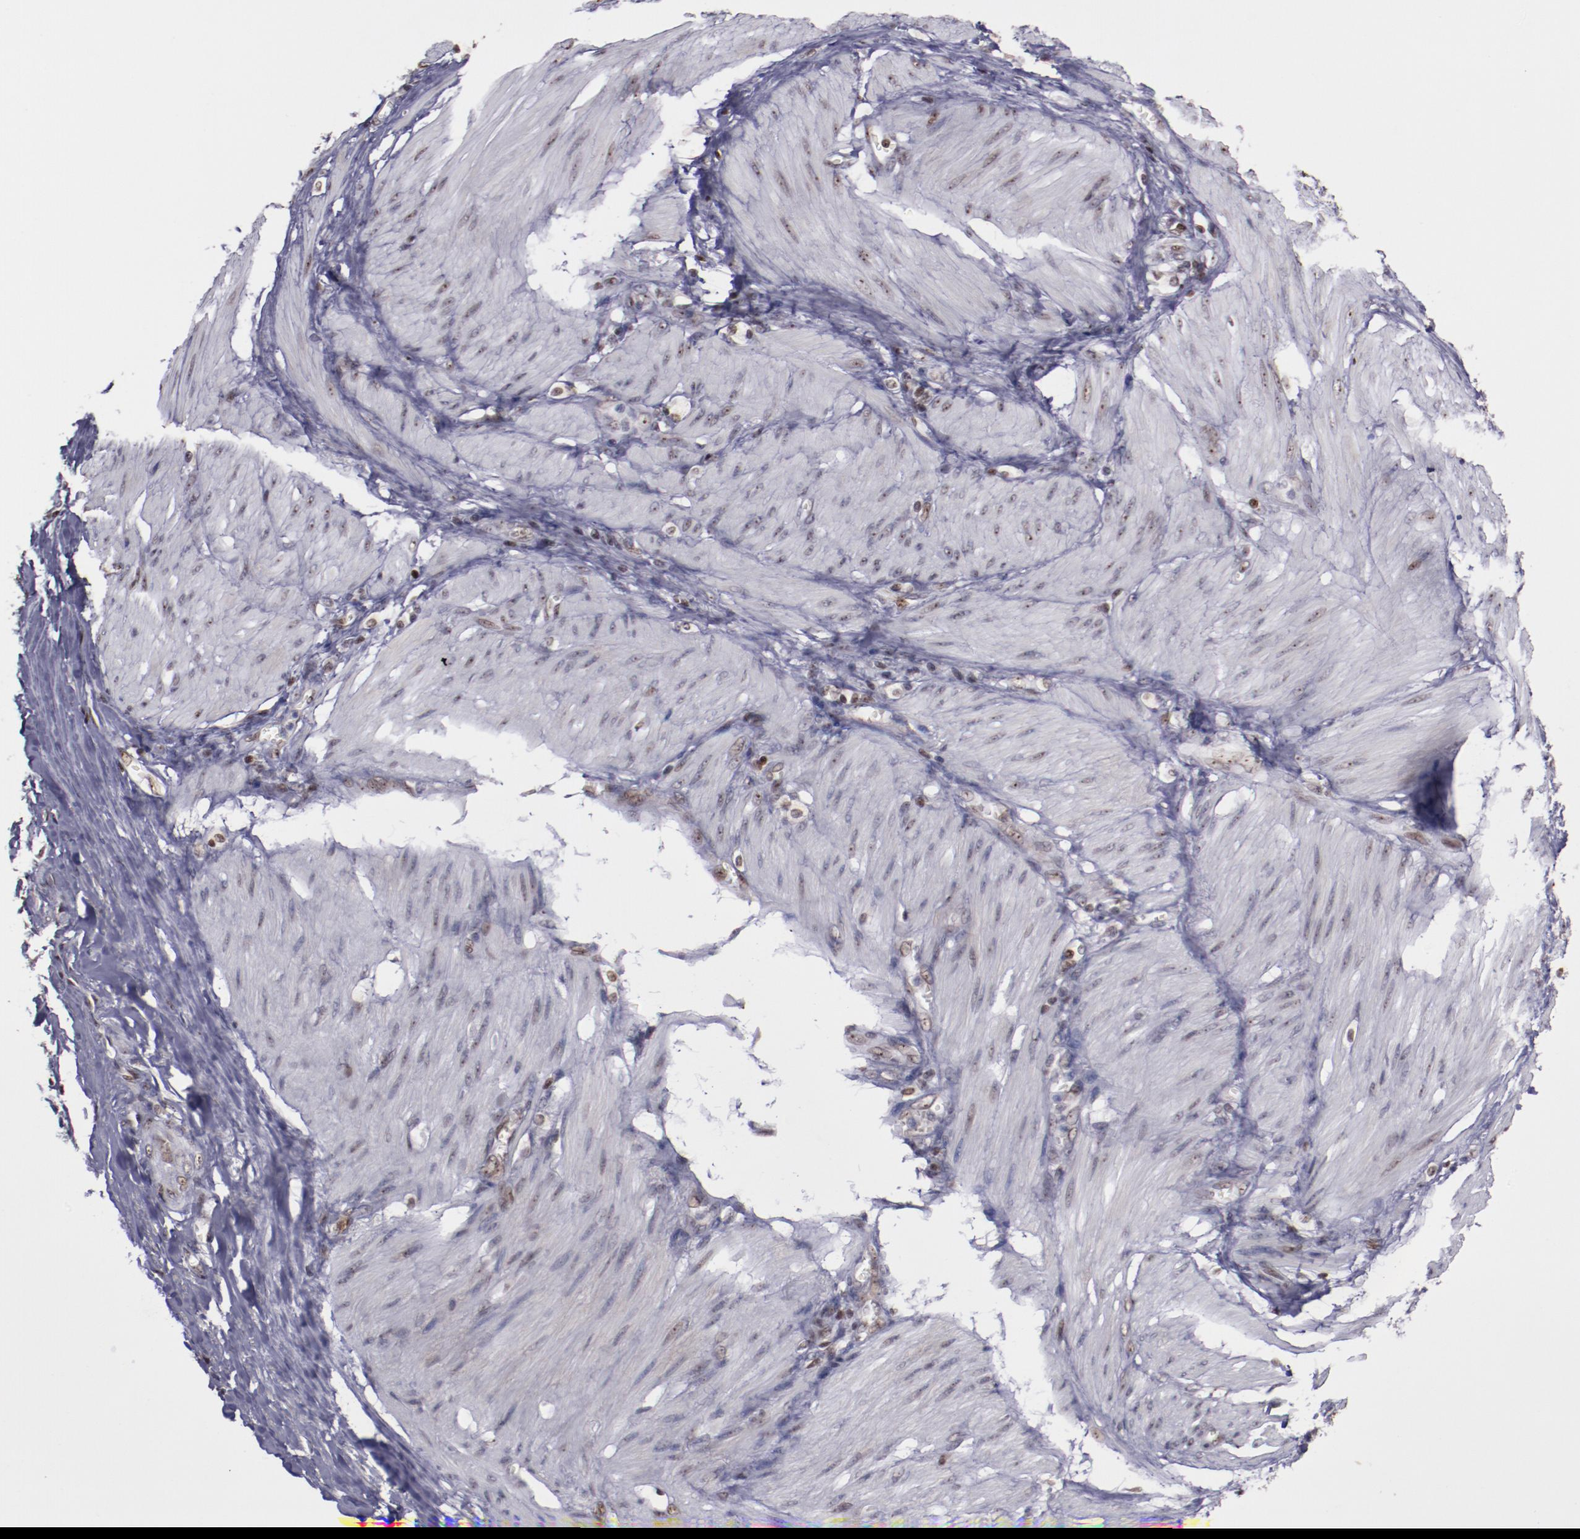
{"staining": {"intensity": "moderate", "quantity": "25%-75%", "location": "cytoplasmic/membranous,nuclear"}, "tissue": "stomach cancer", "cell_type": "Tumor cells", "image_type": "cancer", "snomed": [{"axis": "morphology", "description": "Adenocarcinoma, NOS"}, {"axis": "topography", "description": "Stomach"}], "caption": "Stomach cancer stained for a protein reveals moderate cytoplasmic/membranous and nuclear positivity in tumor cells.", "gene": "DDX24", "patient": {"sex": "male", "age": 78}}